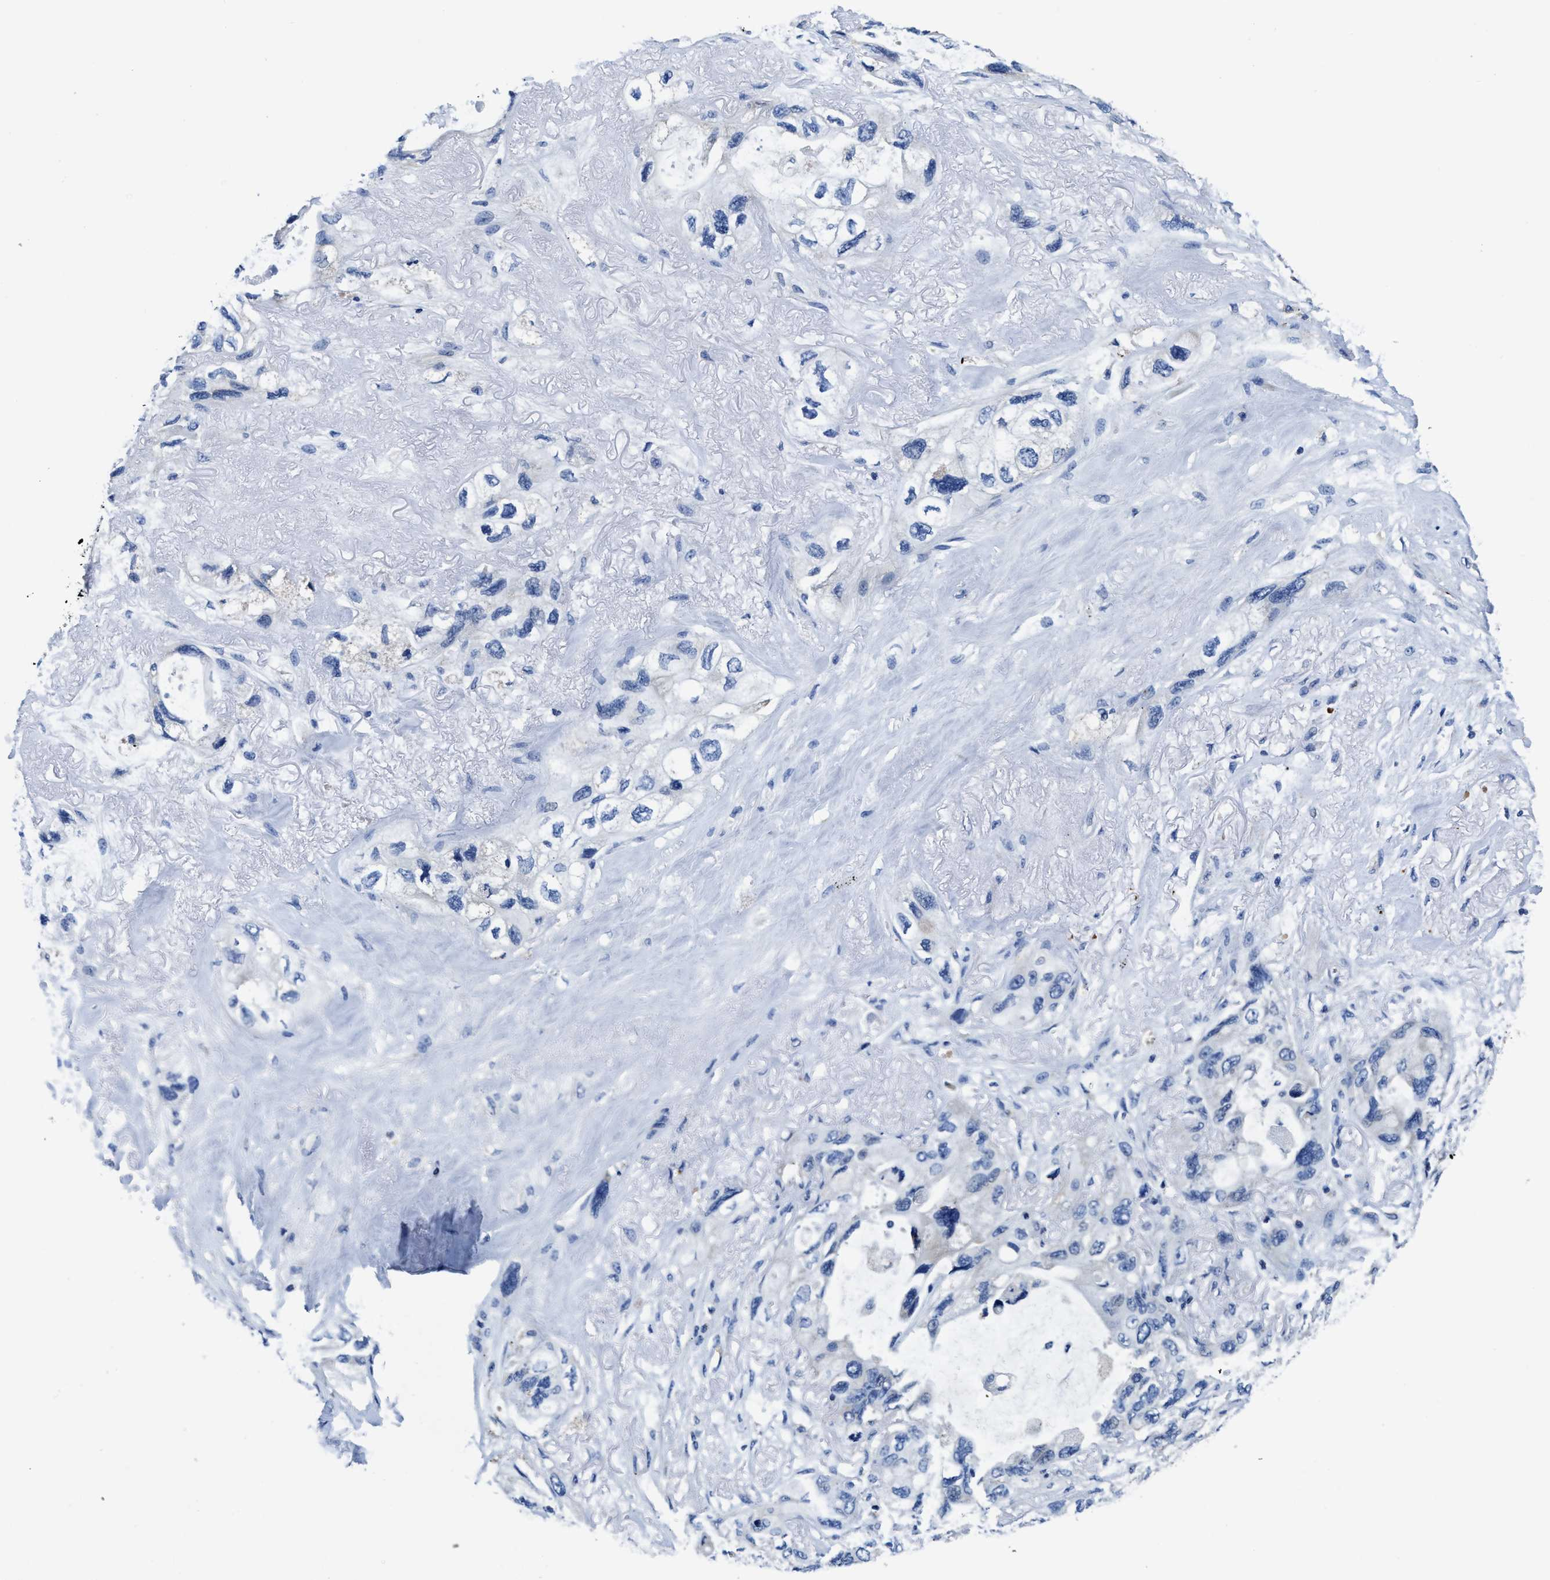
{"staining": {"intensity": "negative", "quantity": "none", "location": "none"}, "tissue": "lung cancer", "cell_type": "Tumor cells", "image_type": "cancer", "snomed": [{"axis": "morphology", "description": "Squamous cell carcinoma, NOS"}, {"axis": "topography", "description": "Lung"}], "caption": "High magnification brightfield microscopy of lung cancer stained with DAB (brown) and counterstained with hematoxylin (blue): tumor cells show no significant expression.", "gene": "PHLPP1", "patient": {"sex": "female", "age": 73}}